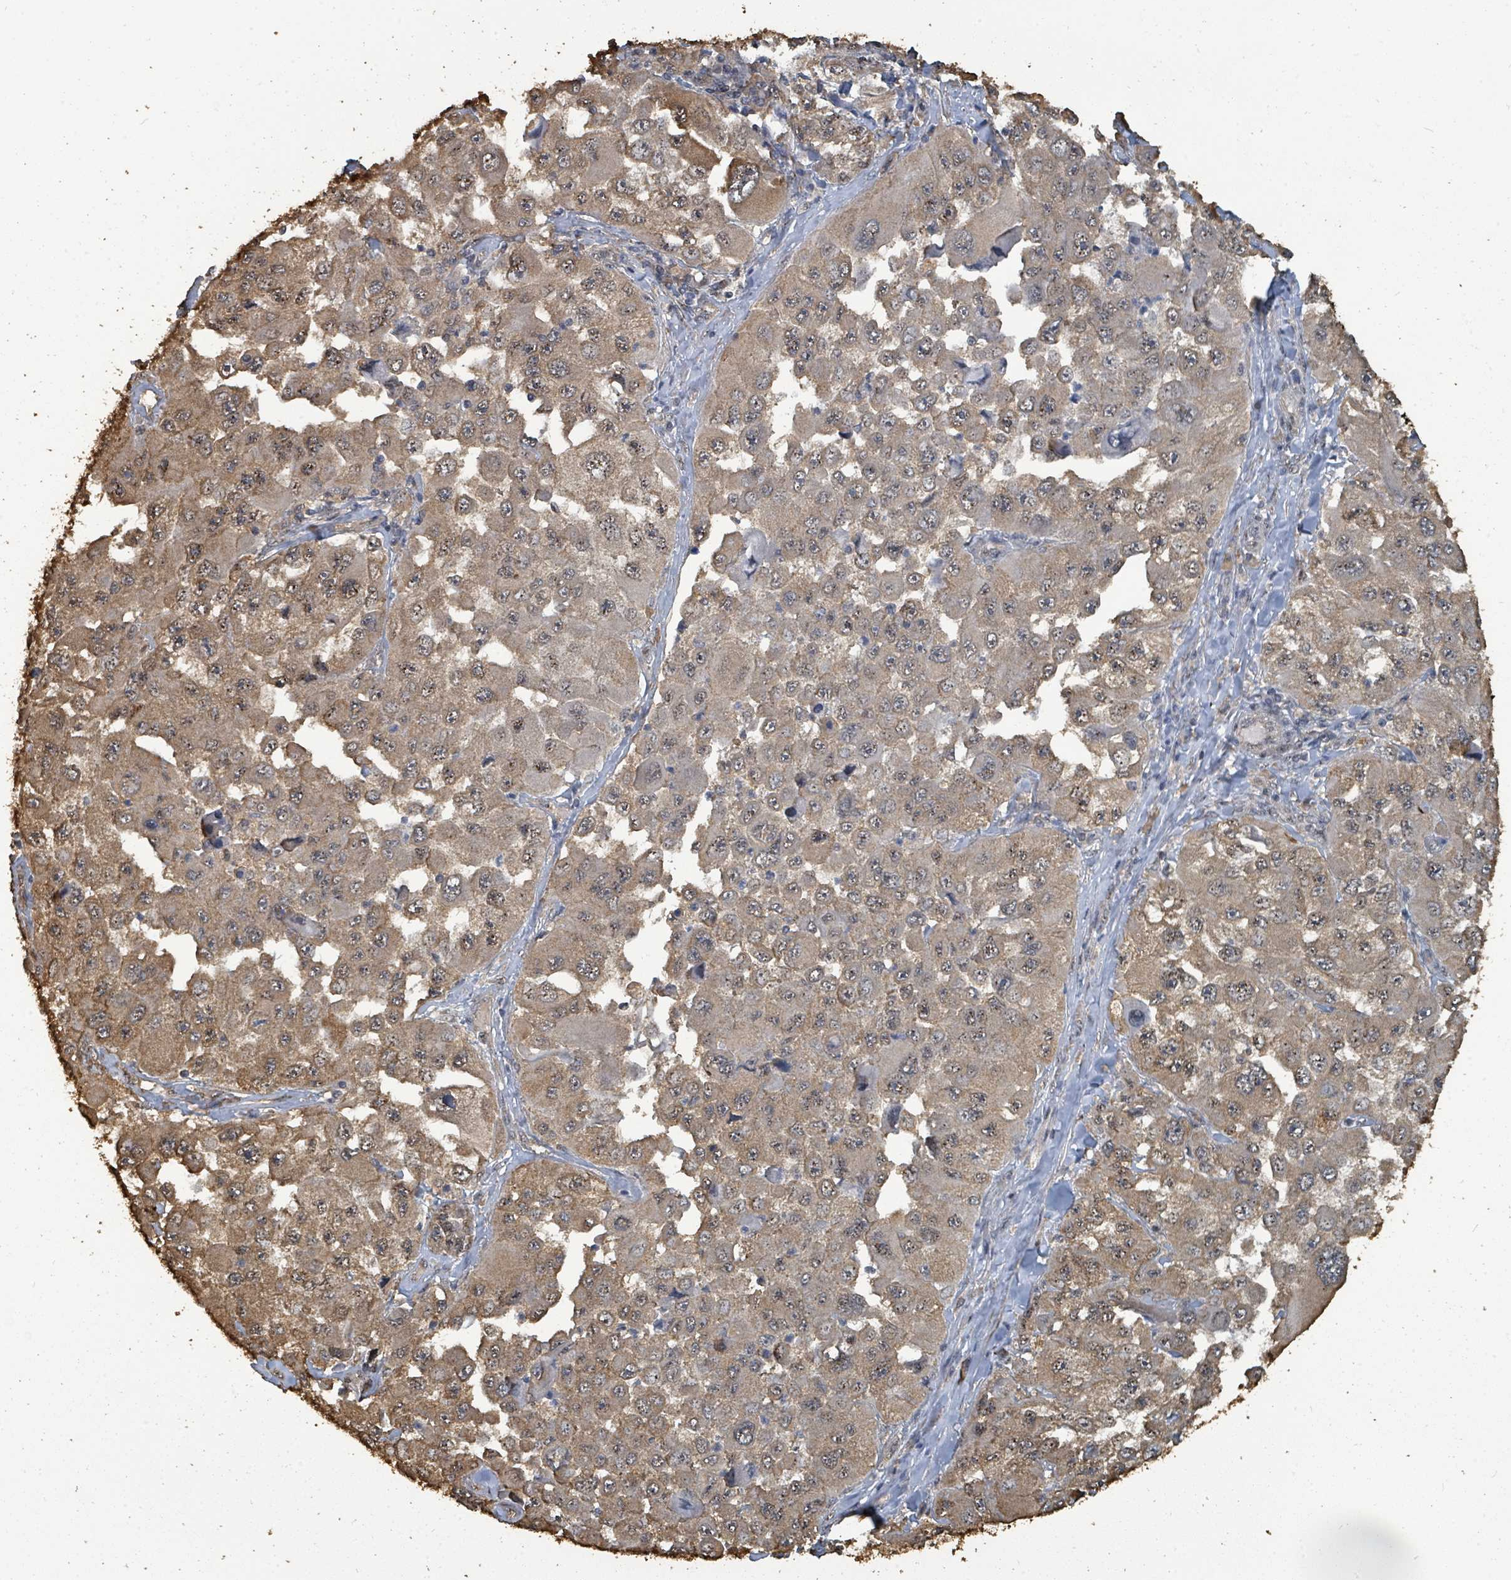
{"staining": {"intensity": "weak", "quantity": "25%-75%", "location": "cytoplasmic/membranous,nuclear"}, "tissue": "melanoma", "cell_type": "Tumor cells", "image_type": "cancer", "snomed": [{"axis": "morphology", "description": "Malignant melanoma, Metastatic site"}, {"axis": "topography", "description": "Lymph node"}], "caption": "Malignant melanoma (metastatic site) stained with a brown dye demonstrates weak cytoplasmic/membranous and nuclear positive staining in about 25%-75% of tumor cells.", "gene": "C6orf52", "patient": {"sex": "male", "age": 62}}